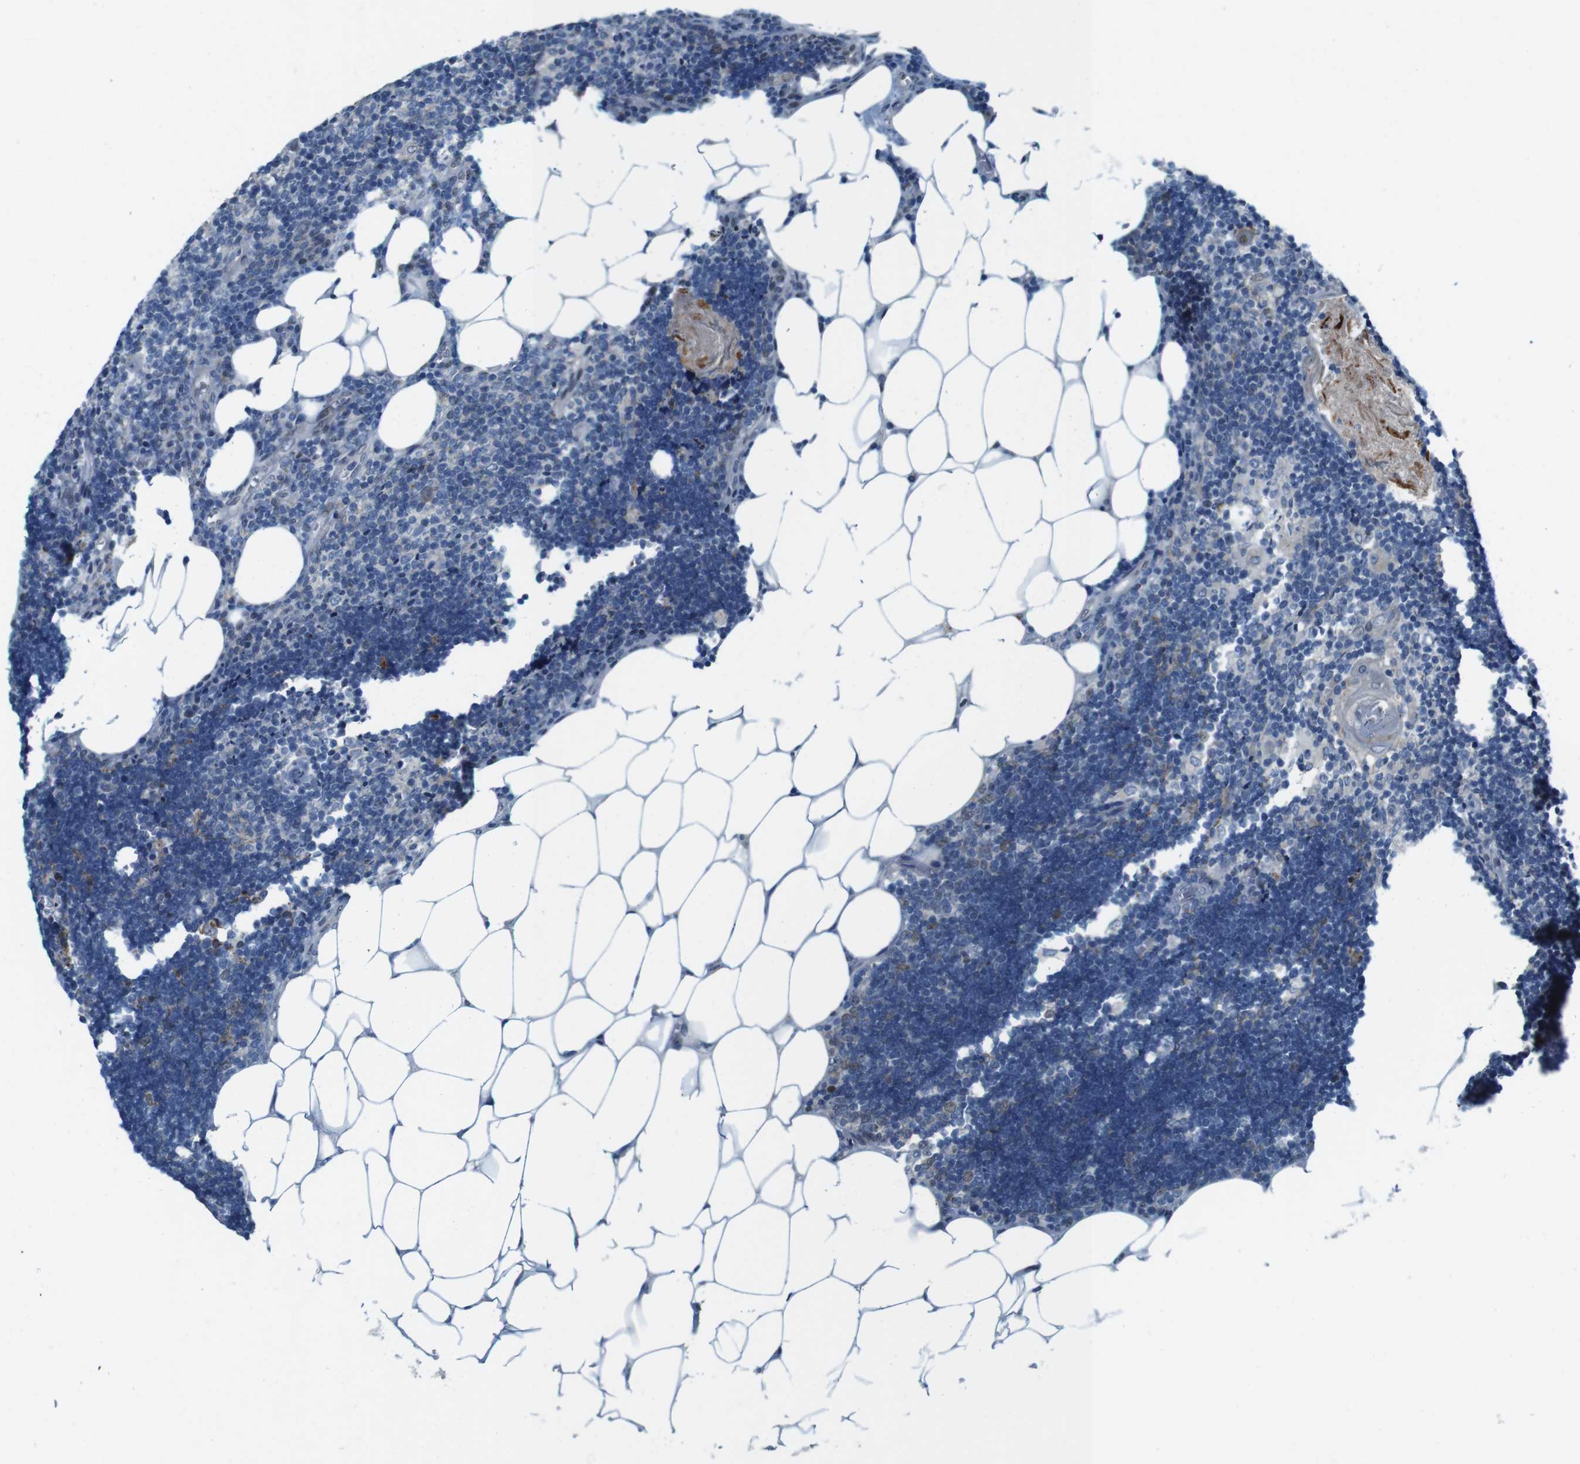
{"staining": {"intensity": "weak", "quantity": "<25%", "location": "cytoplasmic/membranous"}, "tissue": "lymph node", "cell_type": "Germinal center cells", "image_type": "normal", "snomed": [{"axis": "morphology", "description": "Normal tissue, NOS"}, {"axis": "topography", "description": "Lymph node"}], "caption": "Lymph node stained for a protein using immunohistochemistry exhibits no staining germinal center cells.", "gene": "SKI", "patient": {"sex": "male", "age": 33}}